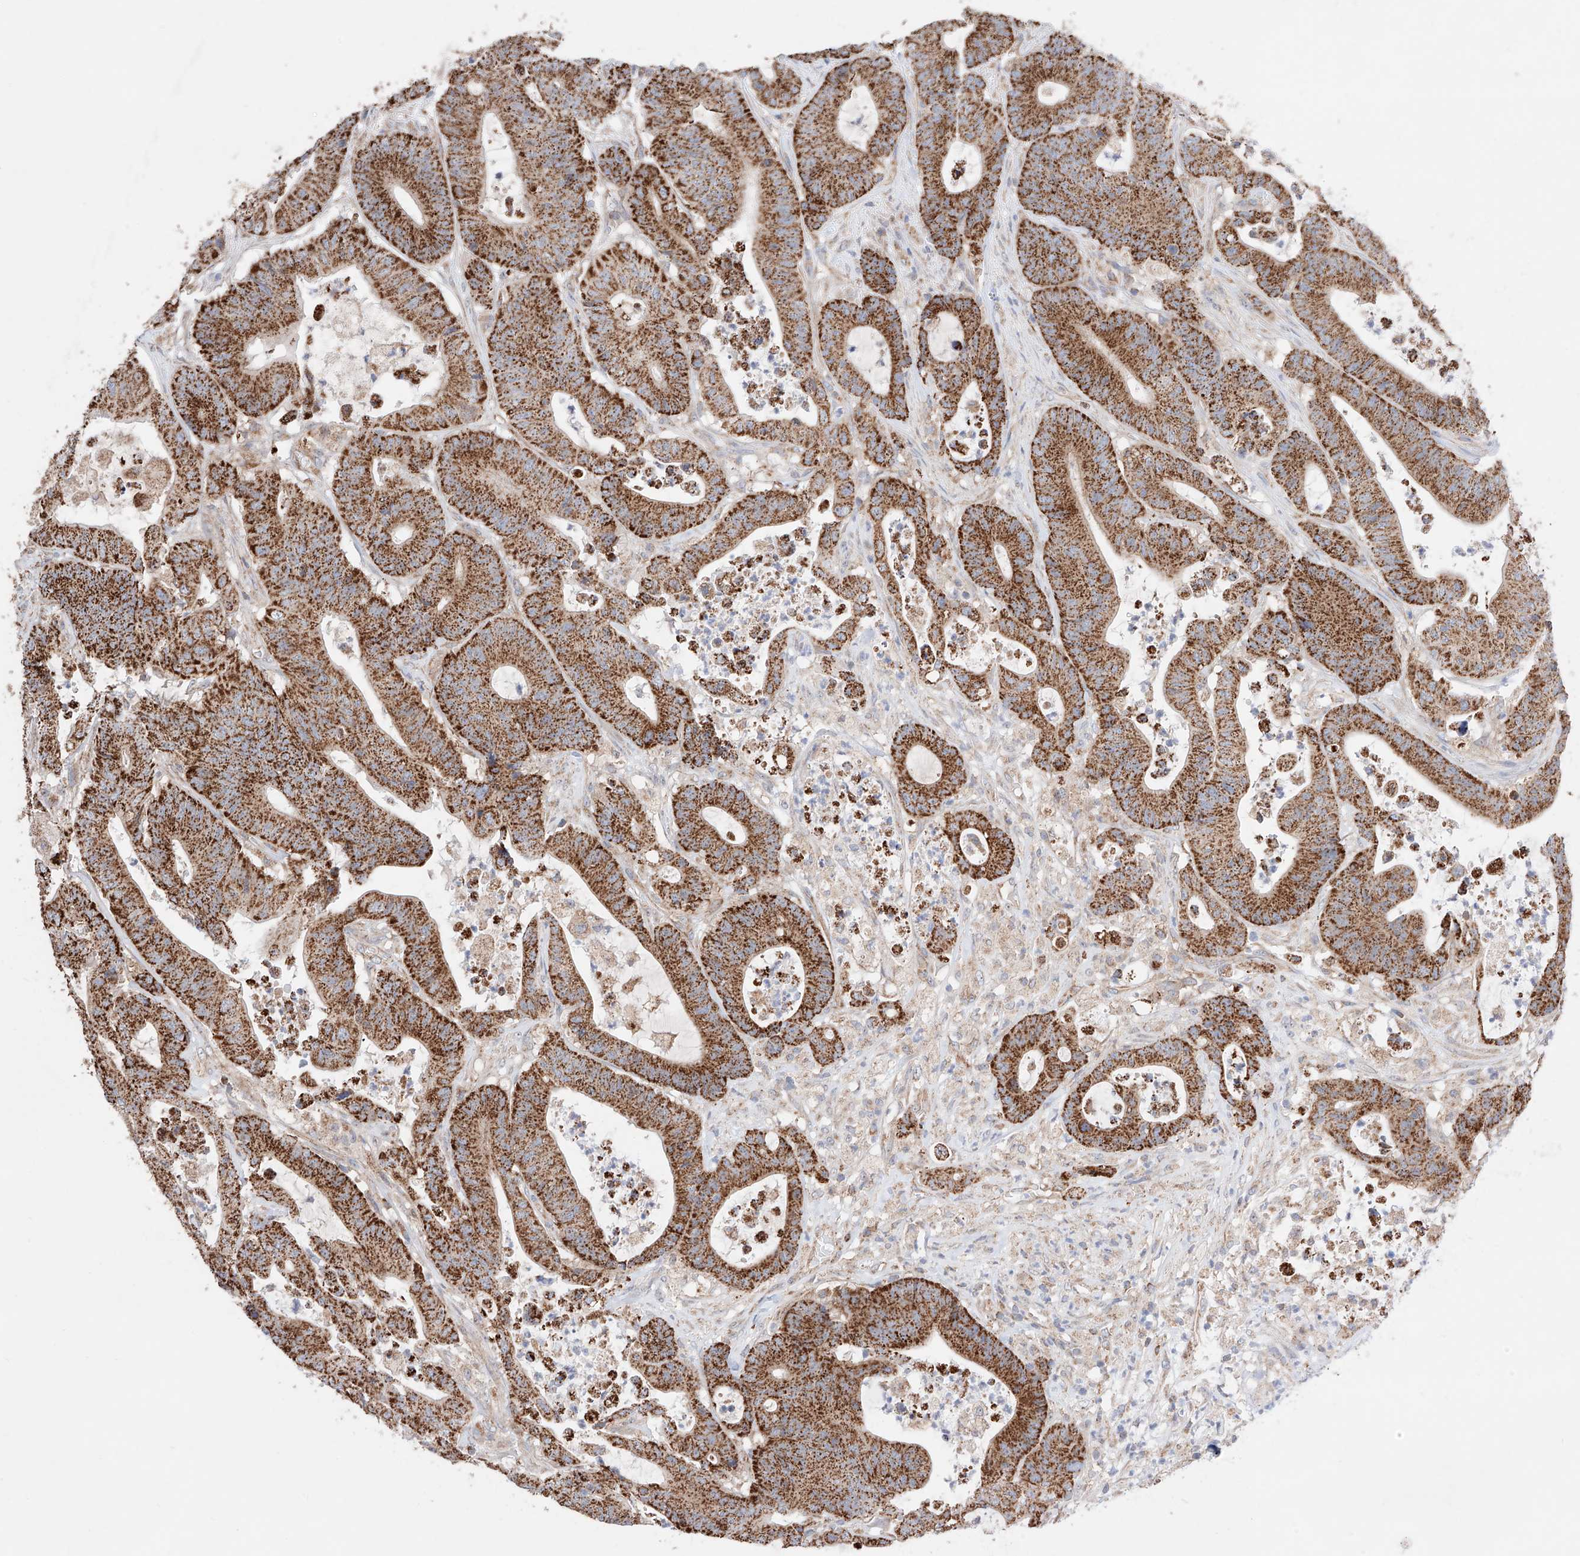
{"staining": {"intensity": "strong", "quantity": ">75%", "location": "cytoplasmic/membranous"}, "tissue": "colorectal cancer", "cell_type": "Tumor cells", "image_type": "cancer", "snomed": [{"axis": "morphology", "description": "Adenocarcinoma, NOS"}, {"axis": "topography", "description": "Colon"}], "caption": "High-power microscopy captured an immunohistochemistry (IHC) histopathology image of colorectal cancer, revealing strong cytoplasmic/membranous expression in approximately >75% of tumor cells. (Stains: DAB in brown, nuclei in blue, Microscopy: brightfield microscopy at high magnification).", "gene": "KTI12", "patient": {"sex": "female", "age": 84}}